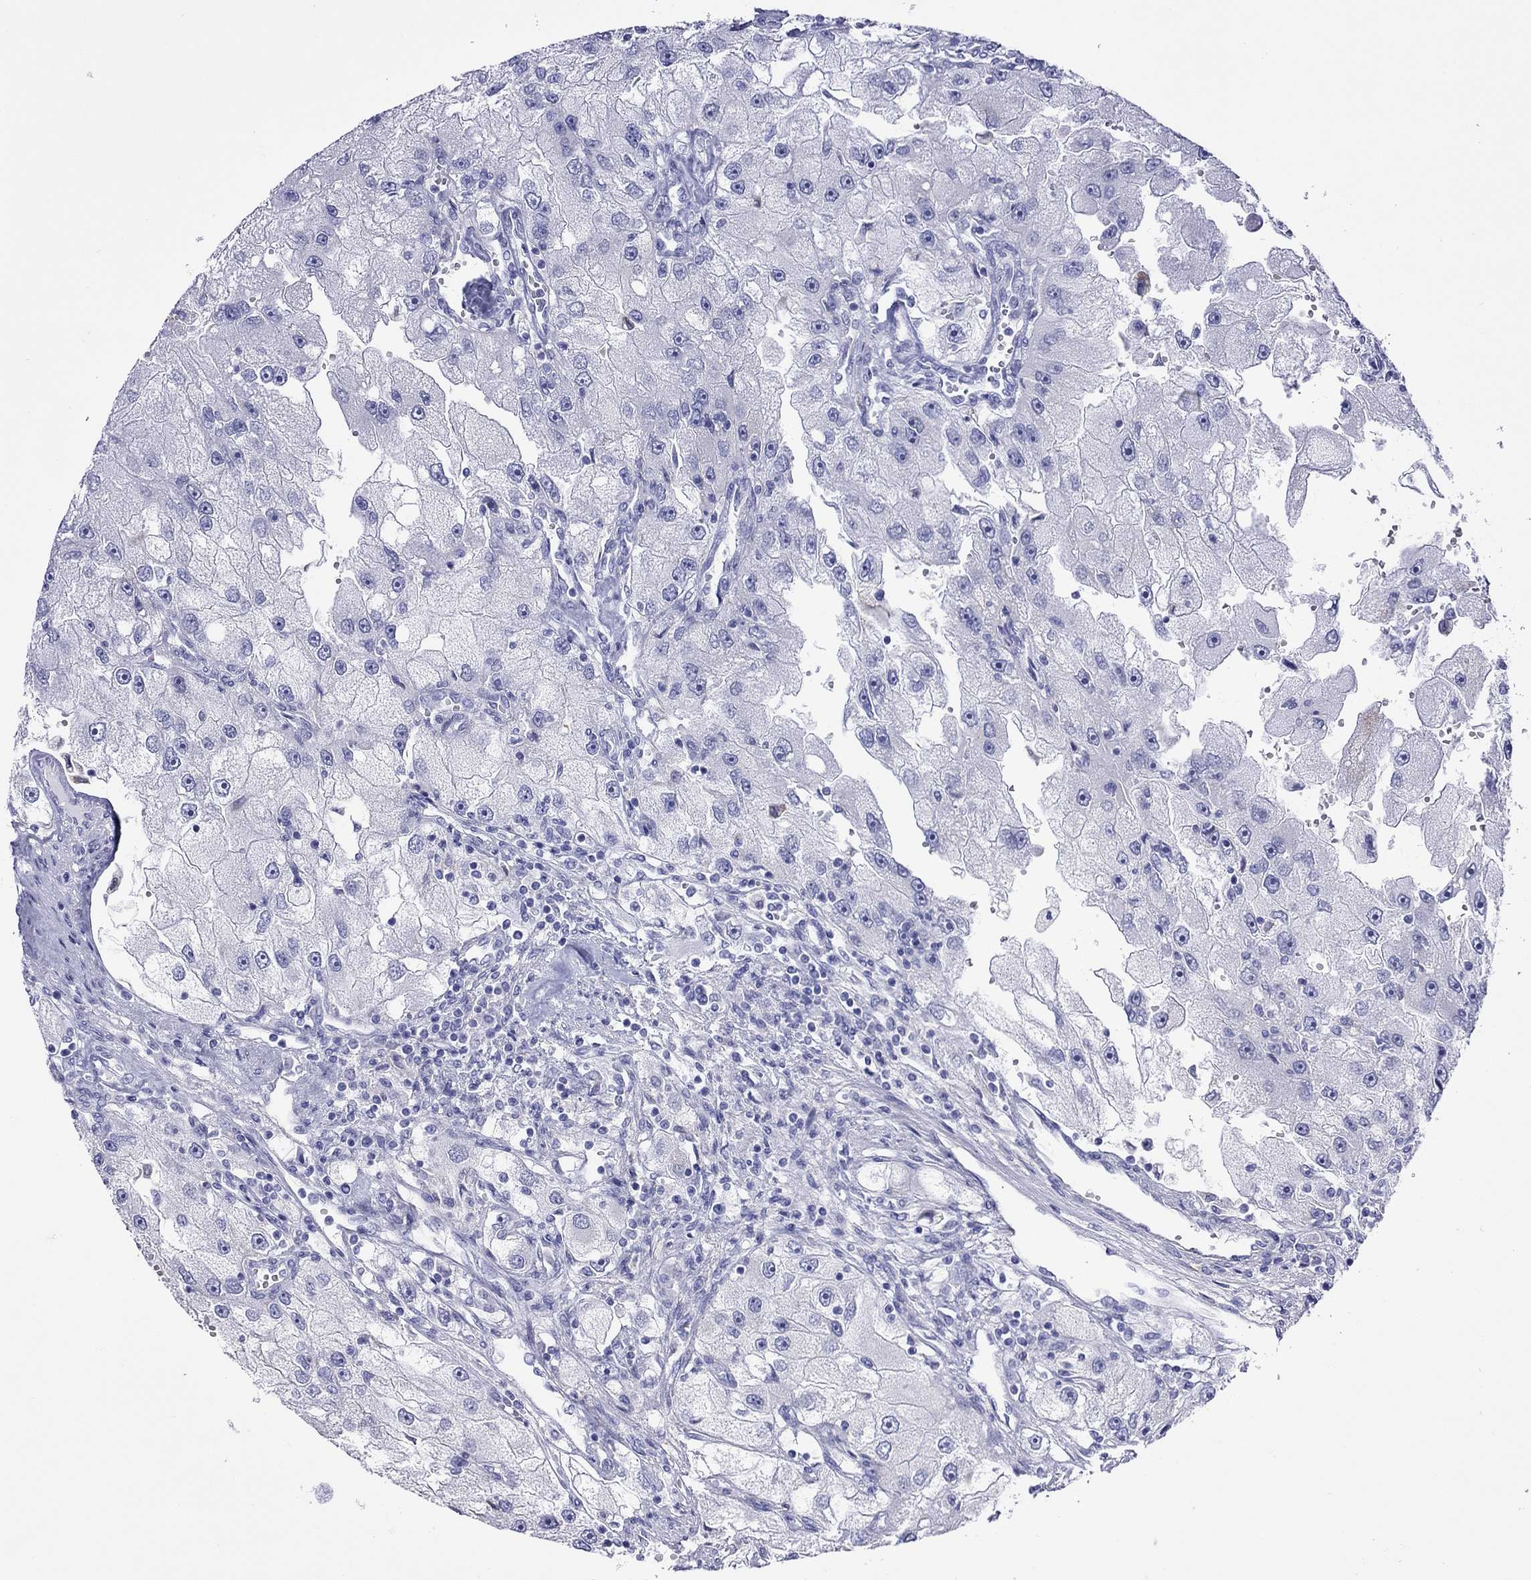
{"staining": {"intensity": "negative", "quantity": "none", "location": "none"}, "tissue": "renal cancer", "cell_type": "Tumor cells", "image_type": "cancer", "snomed": [{"axis": "morphology", "description": "Adenocarcinoma, NOS"}, {"axis": "topography", "description": "Kidney"}], "caption": "Tumor cells are negative for brown protein staining in renal adenocarcinoma.", "gene": "SLC30A8", "patient": {"sex": "male", "age": 63}}